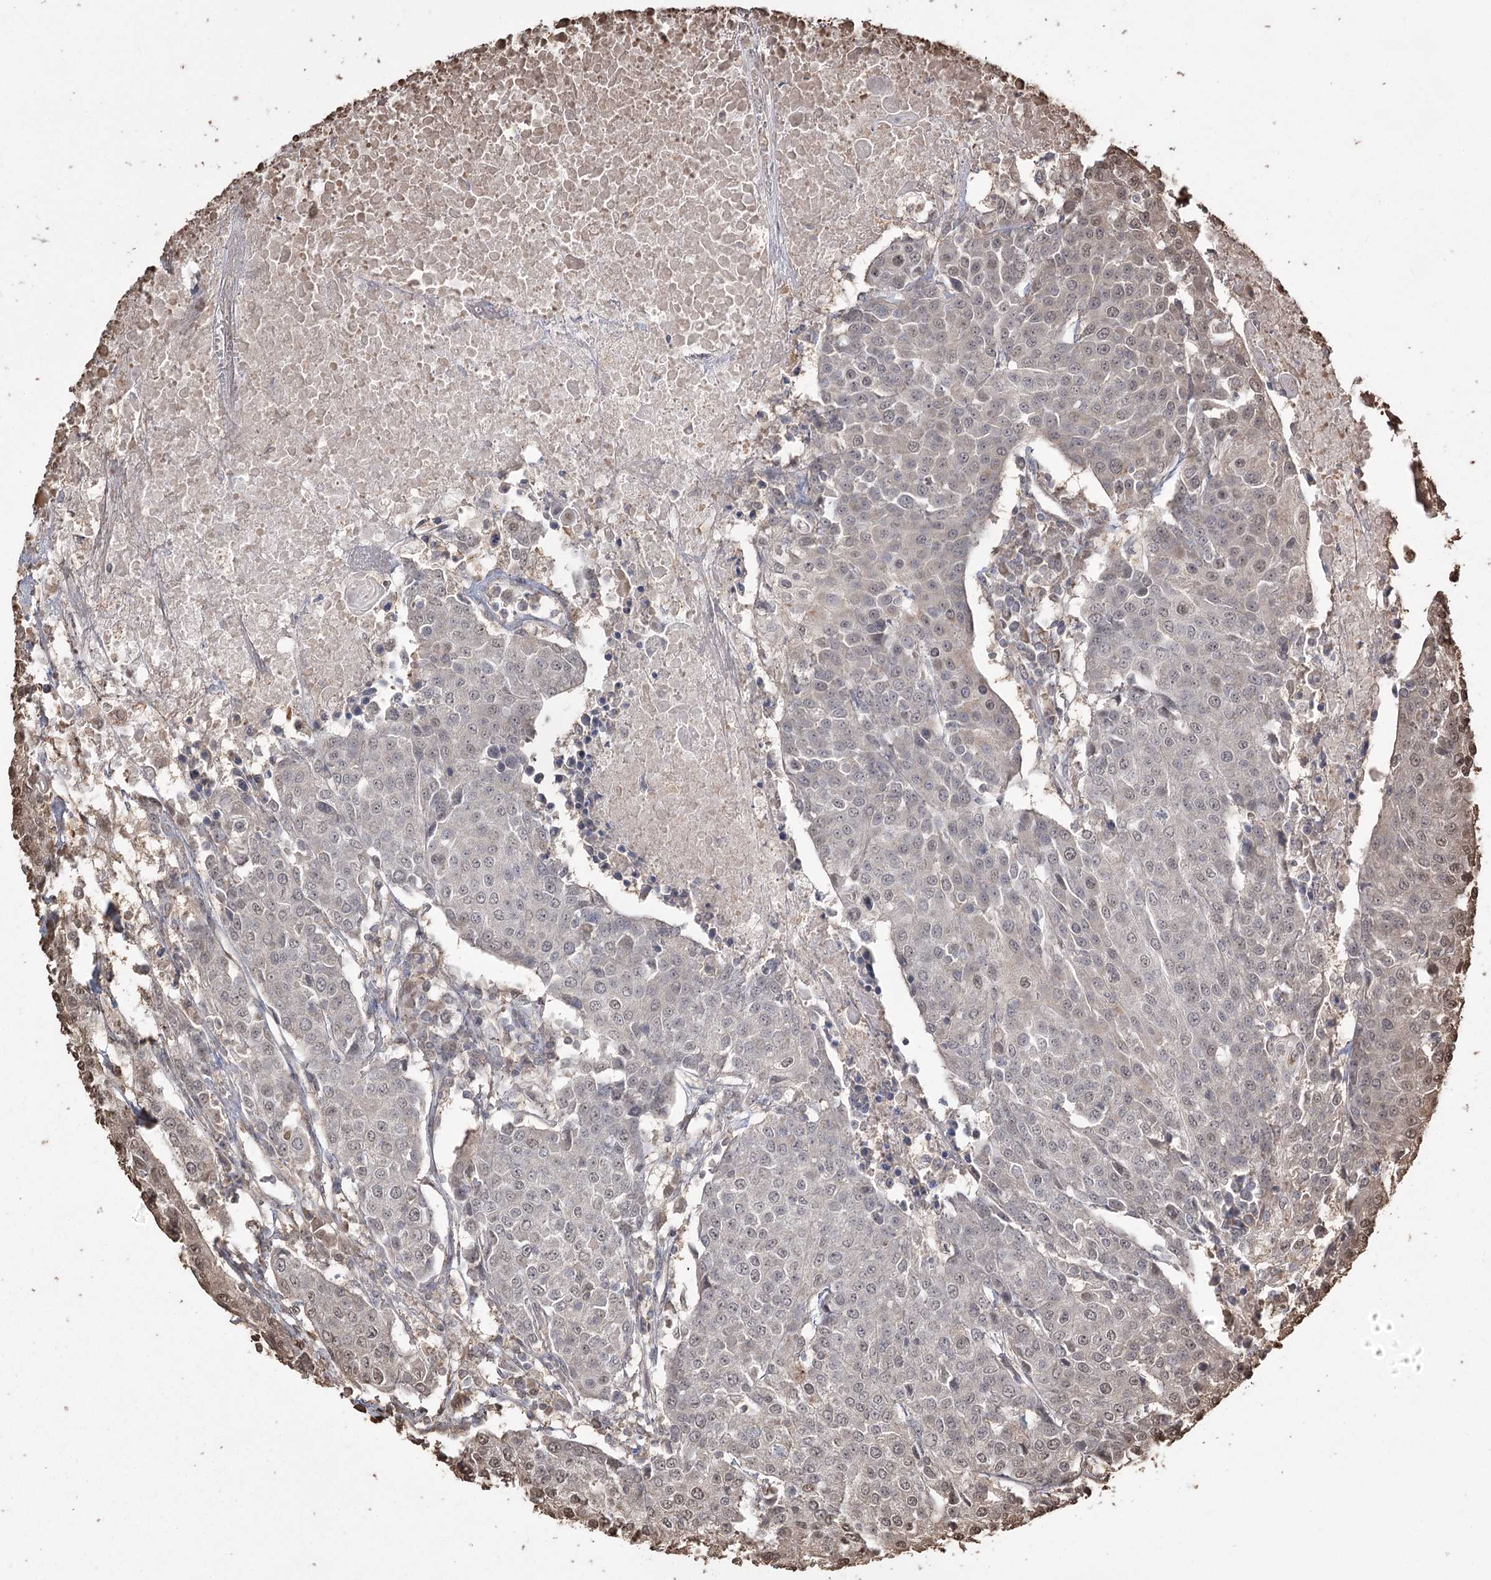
{"staining": {"intensity": "weak", "quantity": "<25%", "location": "nuclear"}, "tissue": "urothelial cancer", "cell_type": "Tumor cells", "image_type": "cancer", "snomed": [{"axis": "morphology", "description": "Urothelial carcinoma, High grade"}, {"axis": "topography", "description": "Urinary bladder"}], "caption": "Histopathology image shows no protein positivity in tumor cells of urothelial cancer tissue.", "gene": "PLCH1", "patient": {"sex": "female", "age": 85}}